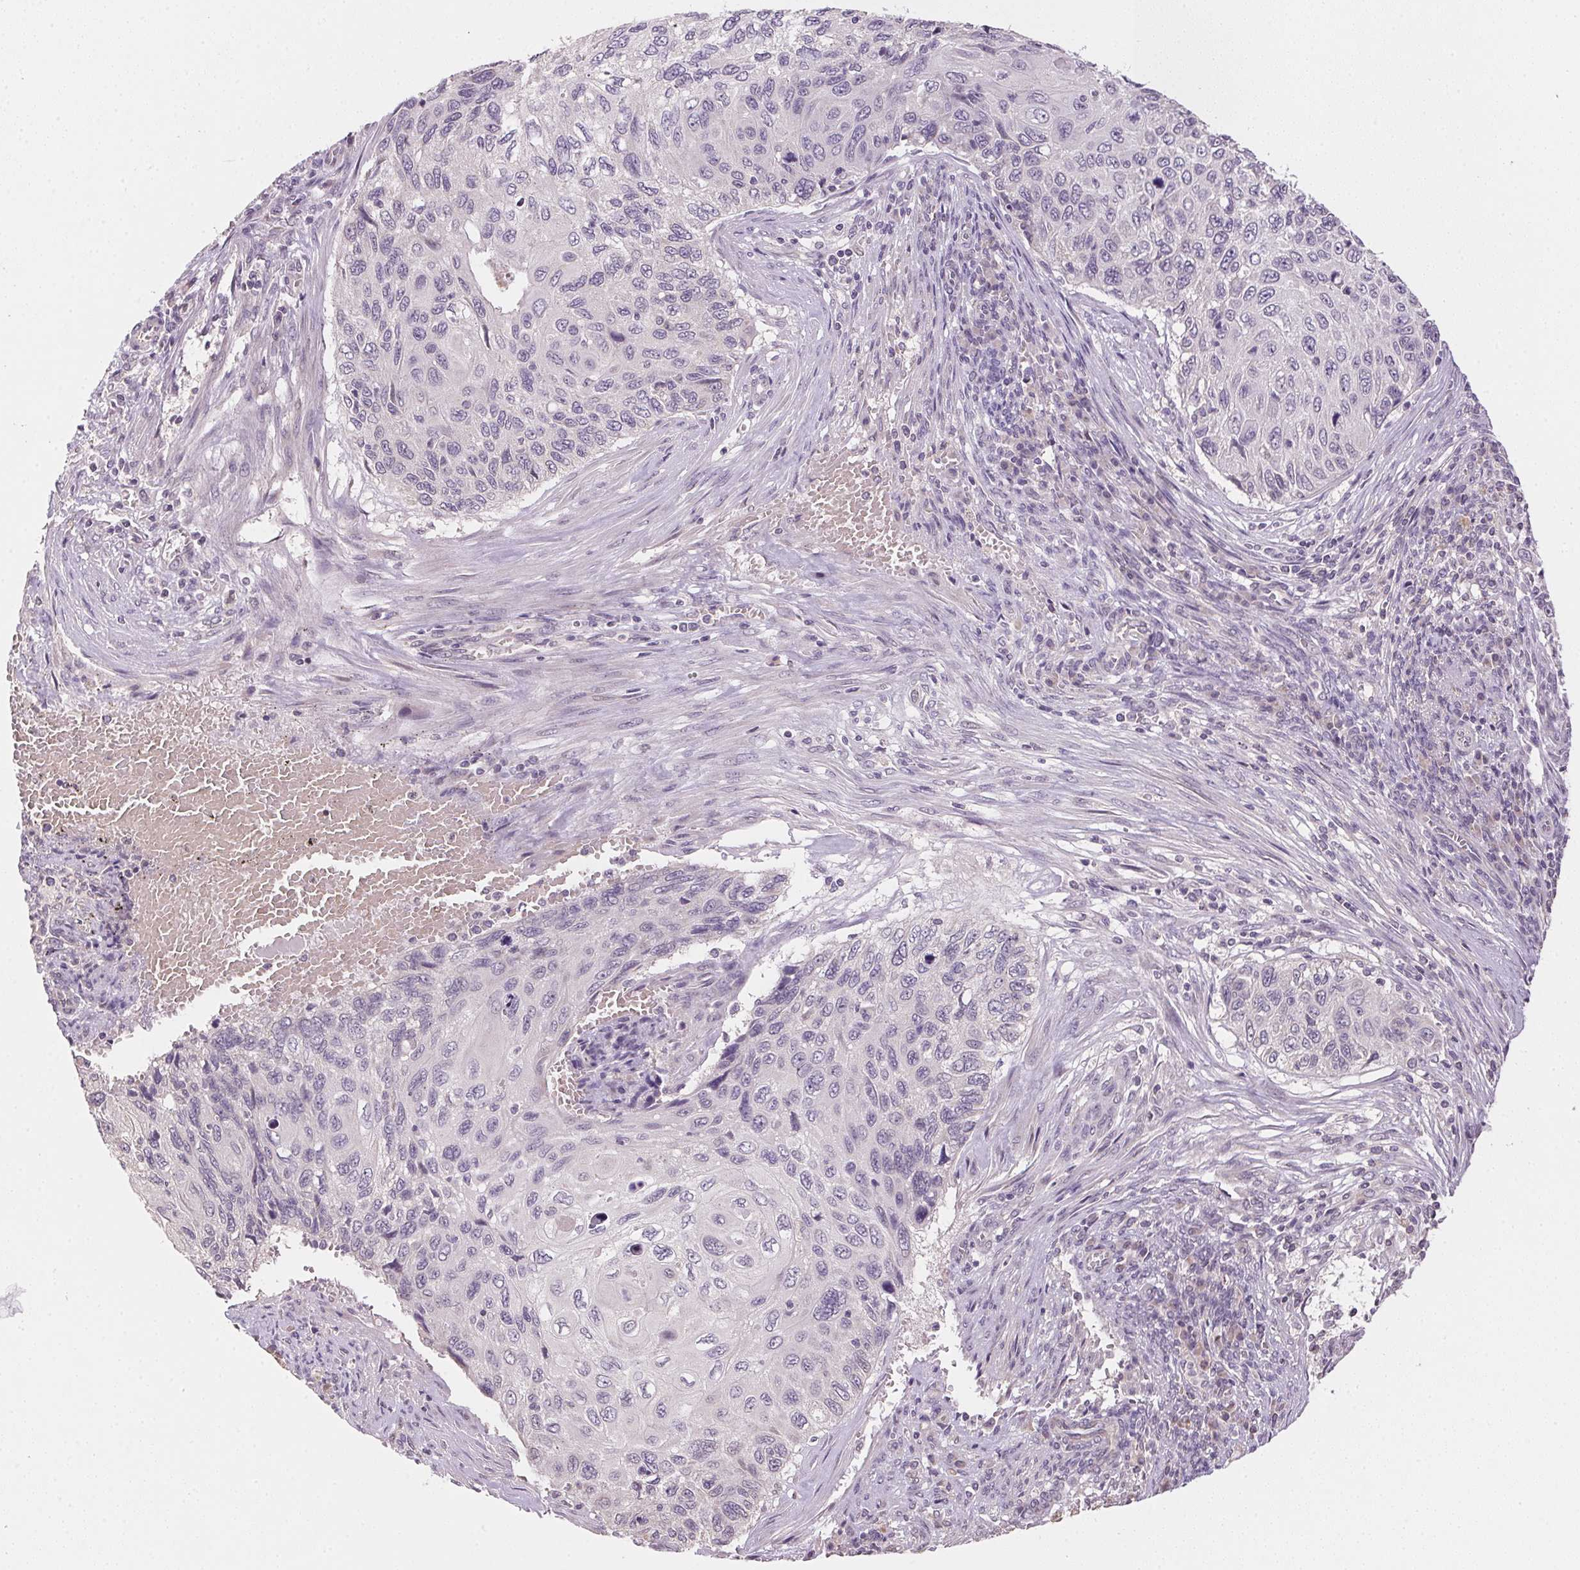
{"staining": {"intensity": "negative", "quantity": "none", "location": "none"}, "tissue": "cervical cancer", "cell_type": "Tumor cells", "image_type": "cancer", "snomed": [{"axis": "morphology", "description": "Squamous cell carcinoma, NOS"}, {"axis": "topography", "description": "Cervix"}], "caption": "The immunohistochemistry micrograph has no significant expression in tumor cells of cervical cancer (squamous cell carcinoma) tissue.", "gene": "ALDH8A1", "patient": {"sex": "female", "age": 70}}